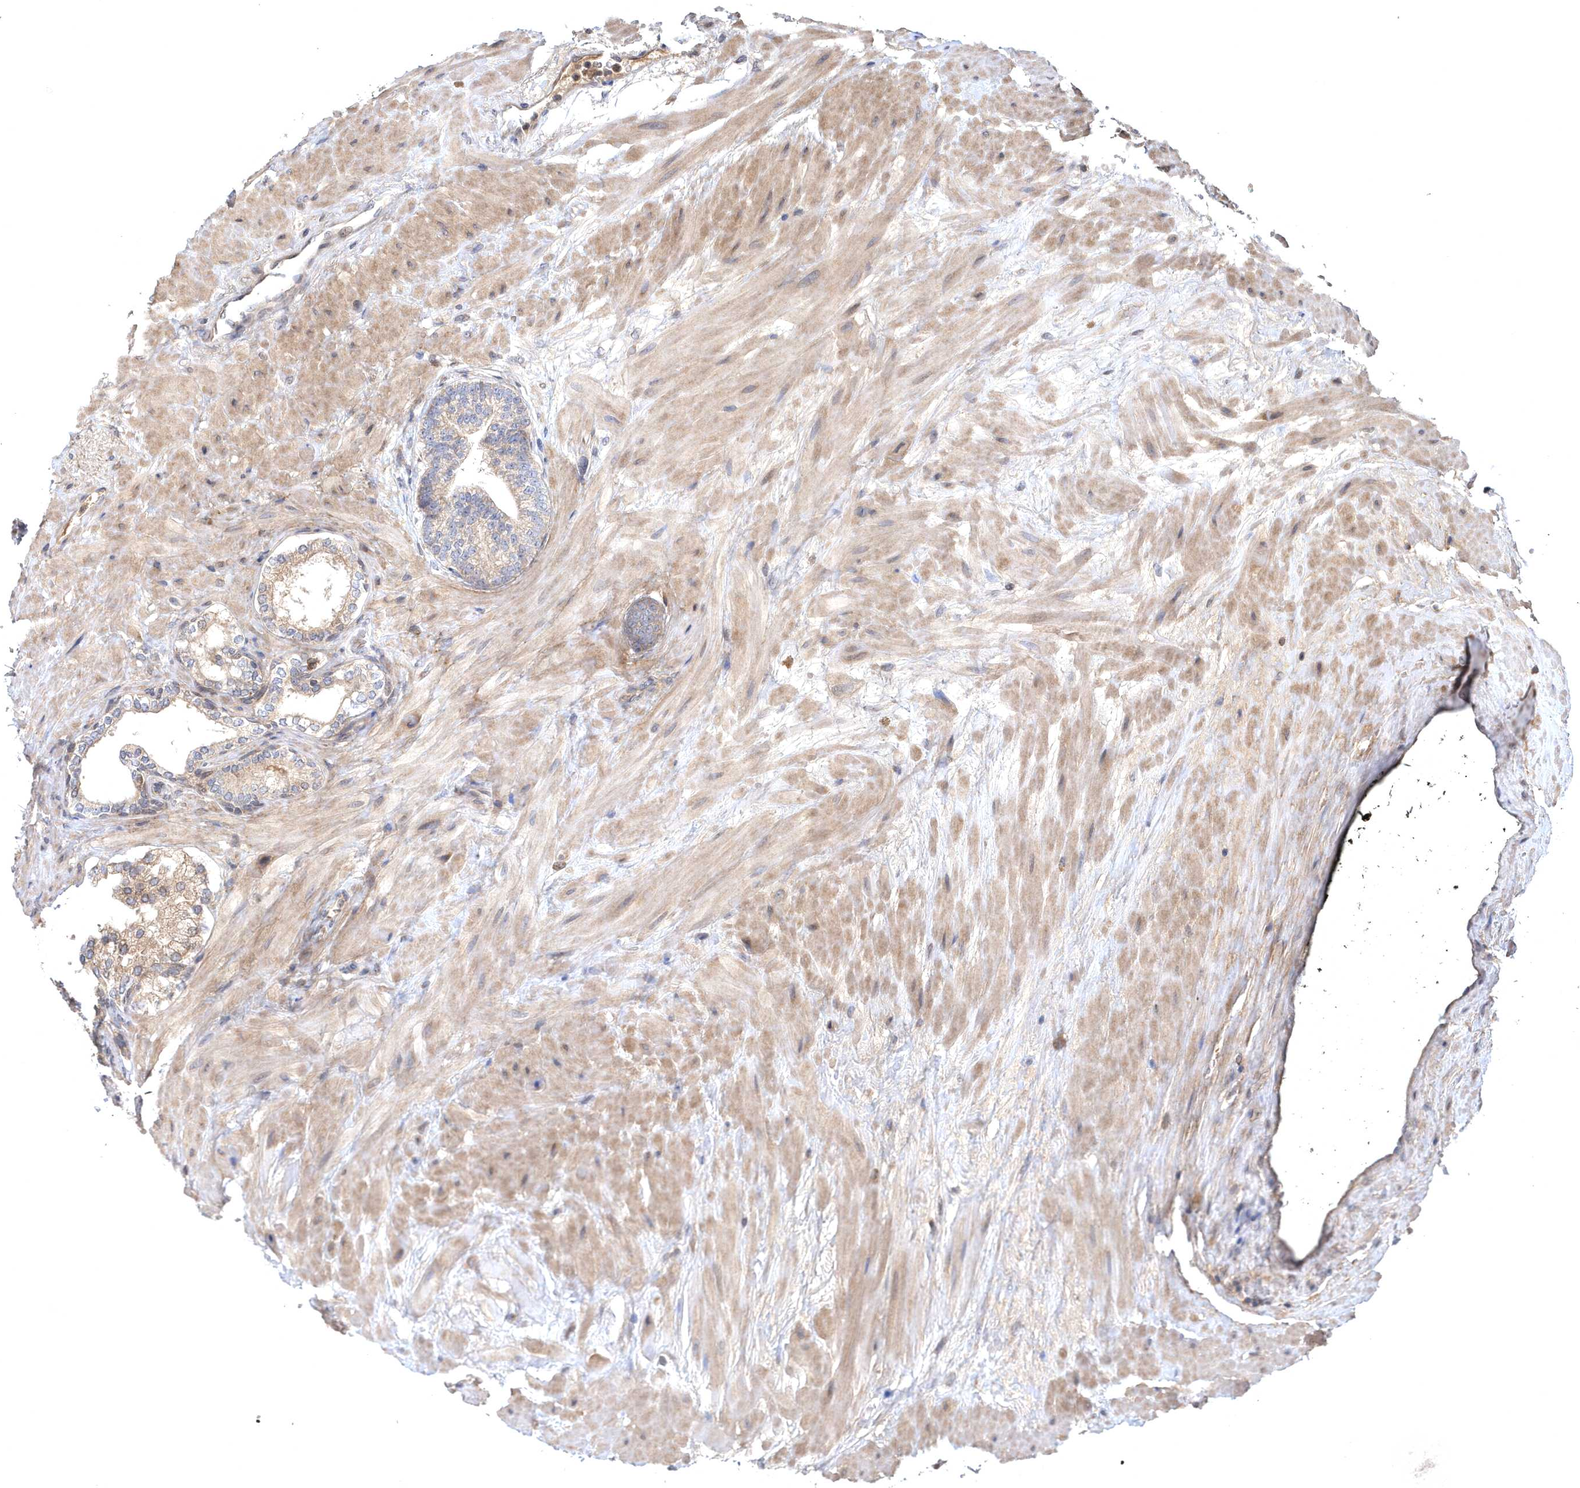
{"staining": {"intensity": "weak", "quantity": "<25%", "location": "cytoplasmic/membranous"}, "tissue": "prostate cancer", "cell_type": "Tumor cells", "image_type": "cancer", "snomed": [{"axis": "morphology", "description": "Adenocarcinoma, High grade"}, {"axis": "topography", "description": "Prostate"}], "caption": "There is no significant staining in tumor cells of prostate cancer (adenocarcinoma (high-grade)). (DAB (3,3'-diaminobenzidine) immunohistochemistry, high magnification).", "gene": "HMGCS1", "patient": {"sex": "male", "age": 61}}